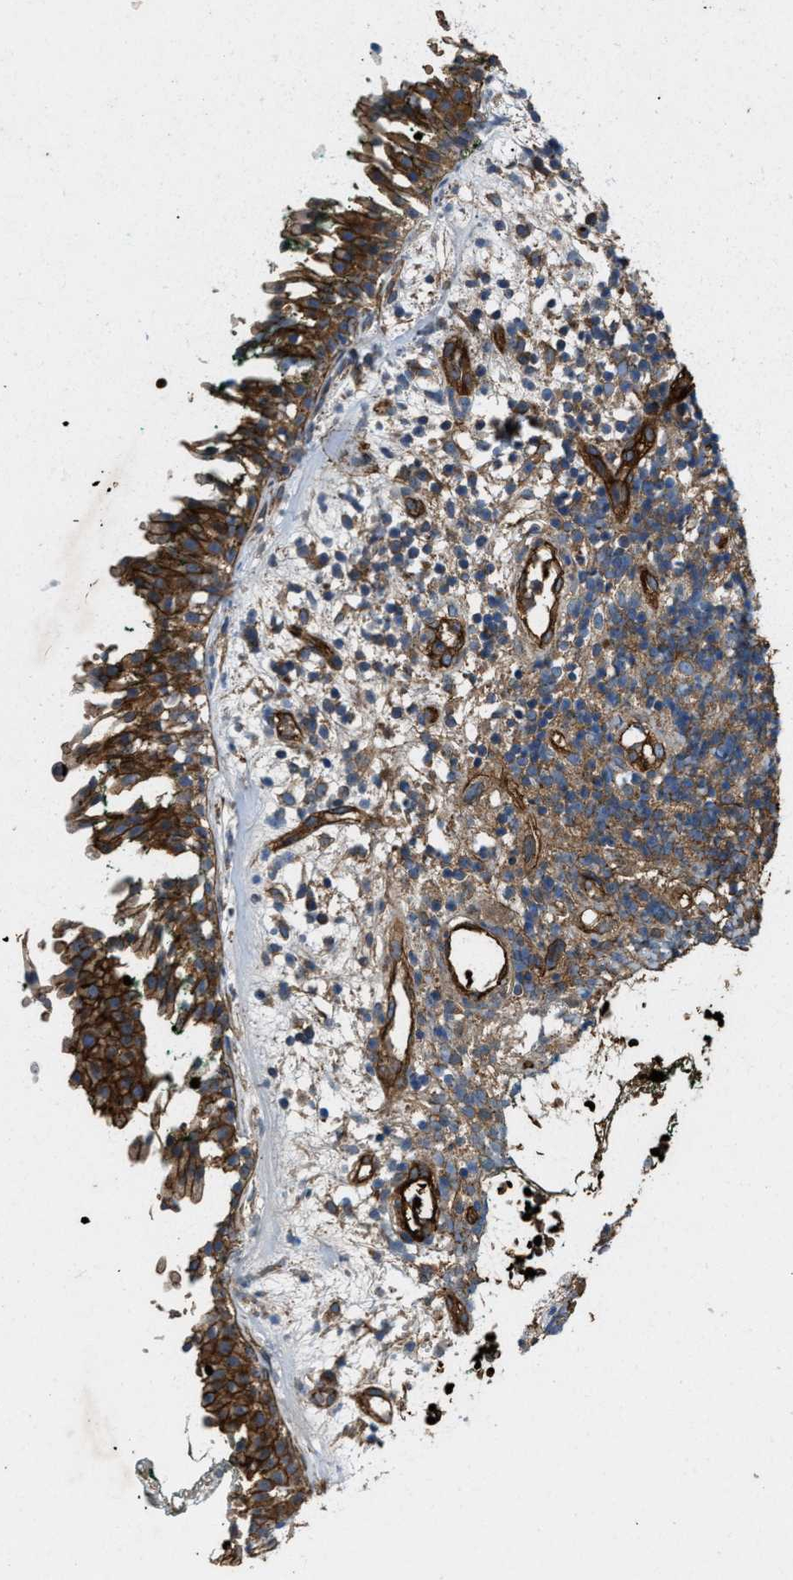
{"staining": {"intensity": "strong", "quantity": ">75%", "location": "cytoplasmic/membranous"}, "tissue": "nasopharynx", "cell_type": "Respiratory epithelial cells", "image_type": "normal", "snomed": [{"axis": "morphology", "description": "Normal tissue, NOS"}, {"axis": "morphology", "description": "Basal cell carcinoma"}, {"axis": "topography", "description": "Cartilage tissue"}, {"axis": "topography", "description": "Nasopharynx"}, {"axis": "topography", "description": "Oral tissue"}], "caption": "Human nasopharynx stained for a protein (brown) displays strong cytoplasmic/membranous positive positivity in about >75% of respiratory epithelial cells.", "gene": "ERC1", "patient": {"sex": "female", "age": 77}}